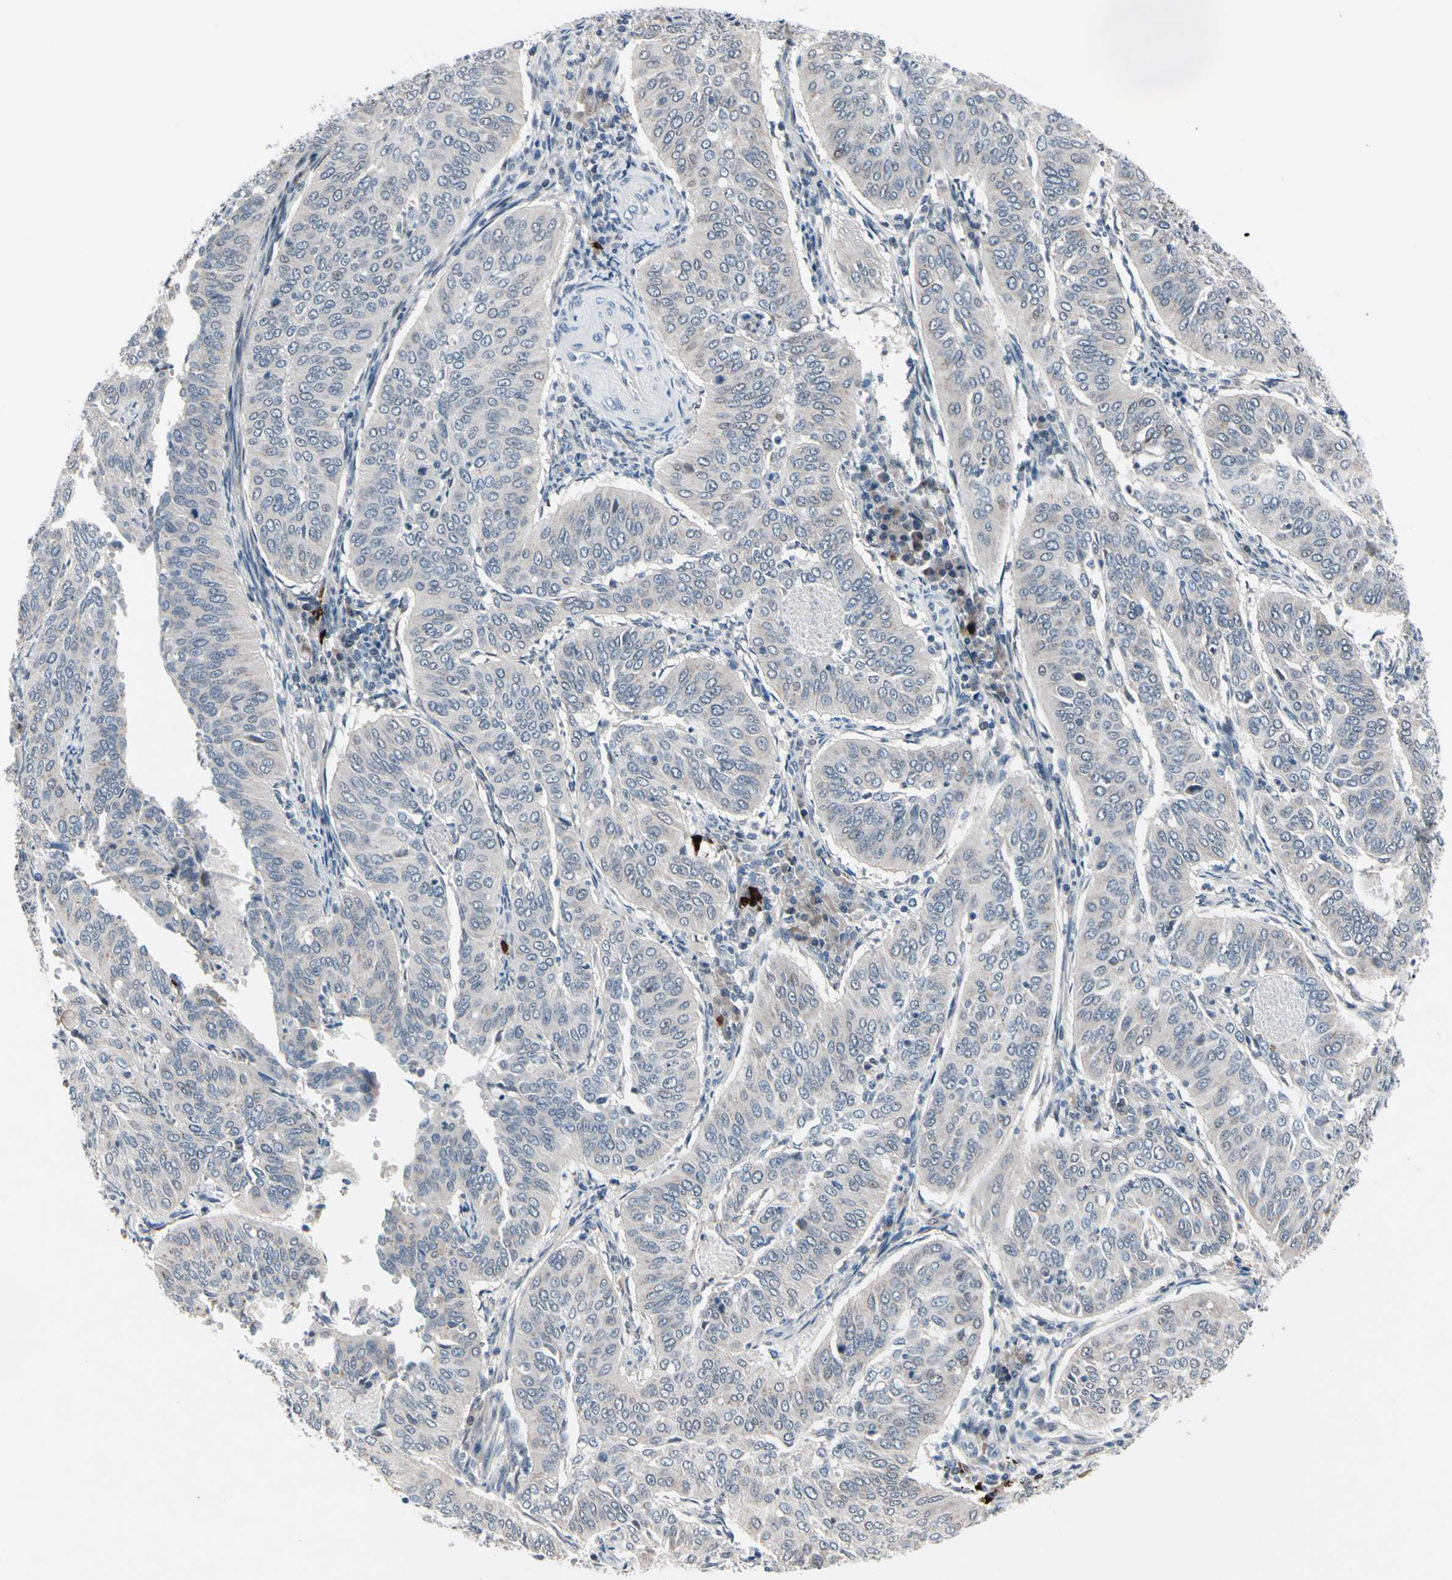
{"staining": {"intensity": "negative", "quantity": "none", "location": "none"}, "tissue": "cervical cancer", "cell_type": "Tumor cells", "image_type": "cancer", "snomed": [{"axis": "morphology", "description": "Normal tissue, NOS"}, {"axis": "morphology", "description": "Squamous cell carcinoma, NOS"}, {"axis": "topography", "description": "Cervix"}], "caption": "Immunohistochemical staining of human cervical cancer exhibits no significant expression in tumor cells.", "gene": "TXN", "patient": {"sex": "female", "age": 39}}